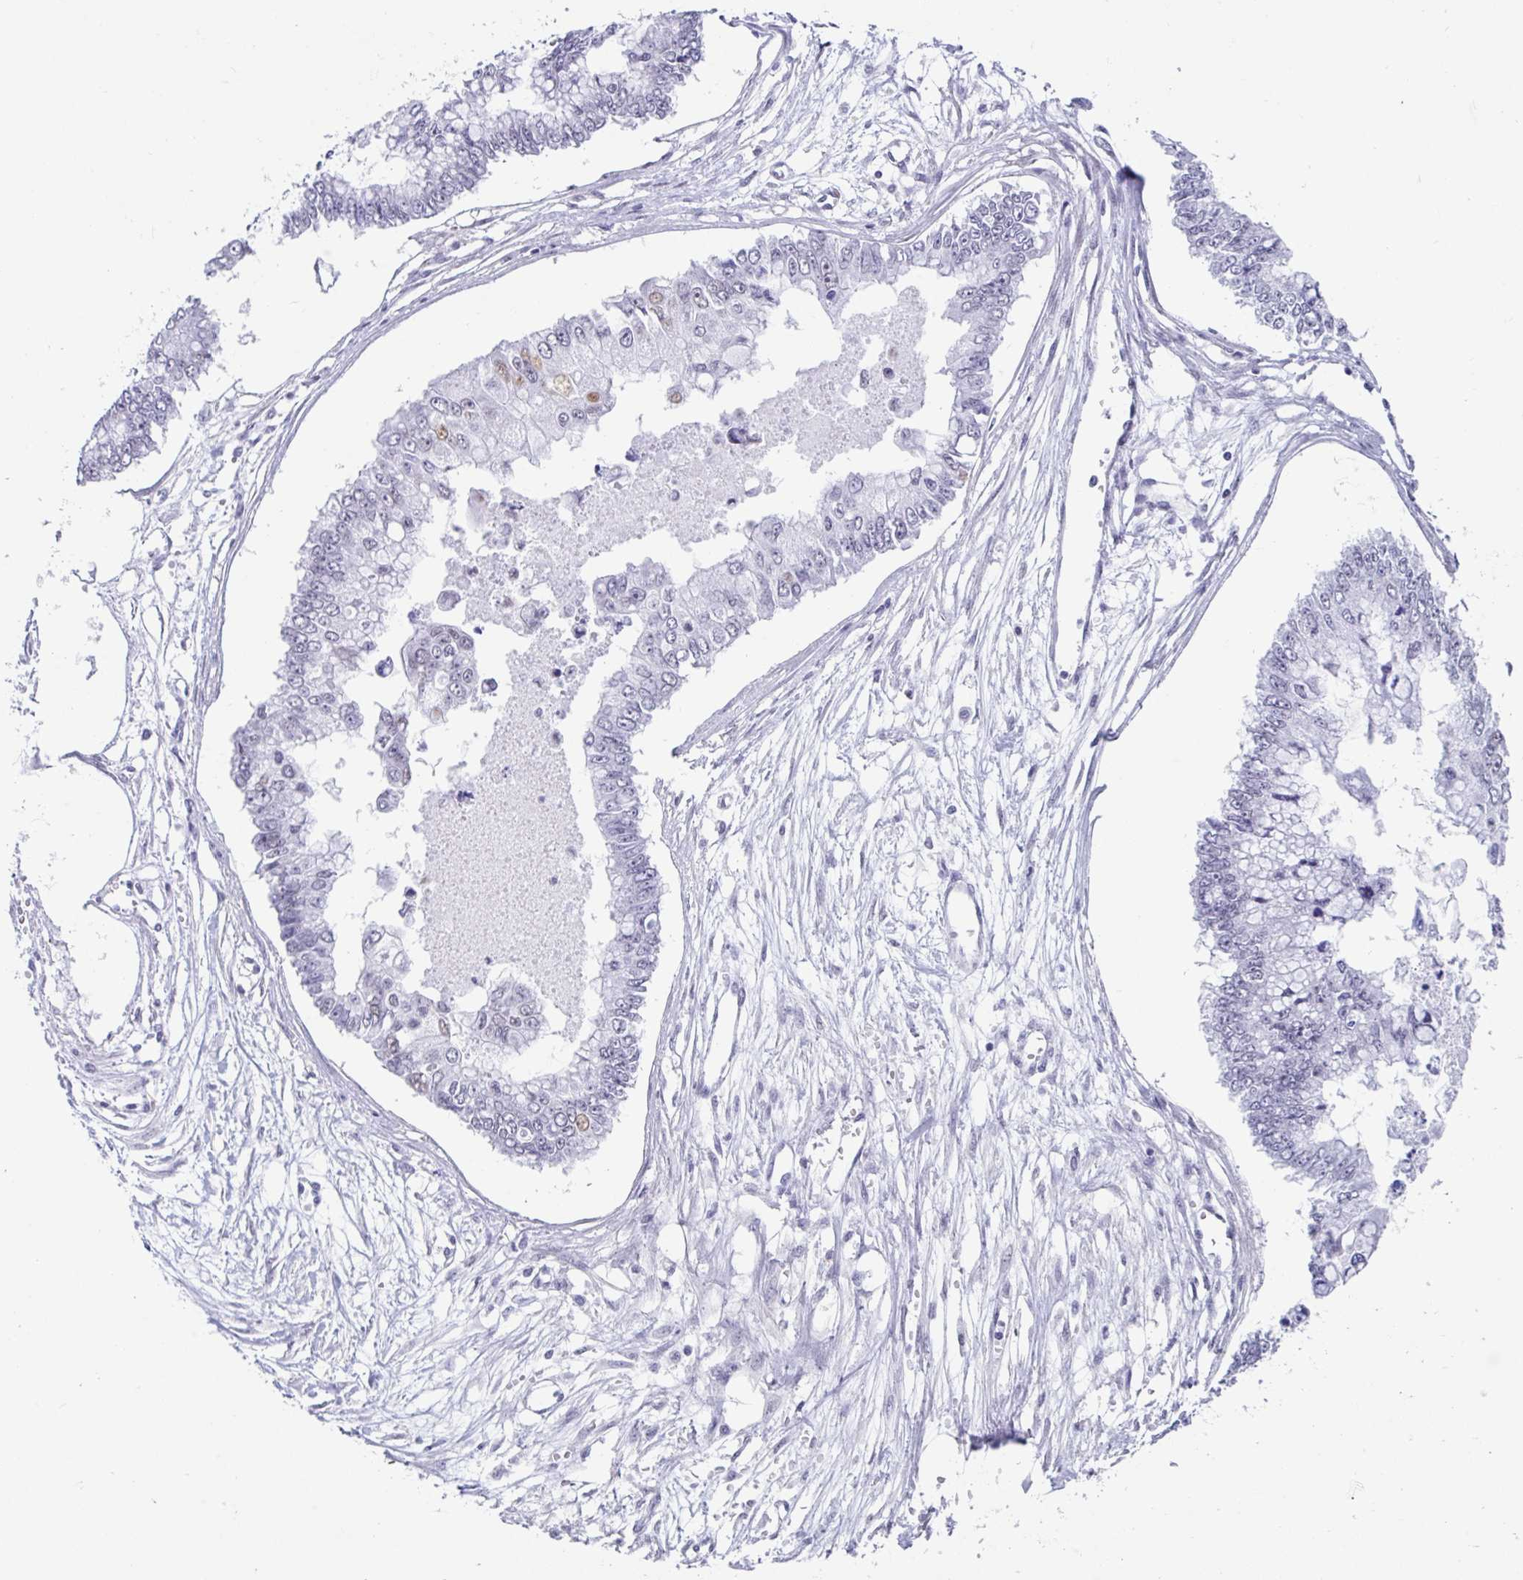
{"staining": {"intensity": "negative", "quantity": "none", "location": "none"}, "tissue": "ovarian cancer", "cell_type": "Tumor cells", "image_type": "cancer", "snomed": [{"axis": "morphology", "description": "Cystadenocarcinoma, mucinous, NOS"}, {"axis": "topography", "description": "Ovary"}], "caption": "The image reveals no significant expression in tumor cells of ovarian cancer (mucinous cystadenocarcinoma).", "gene": "DCAF17", "patient": {"sex": "female", "age": 72}}